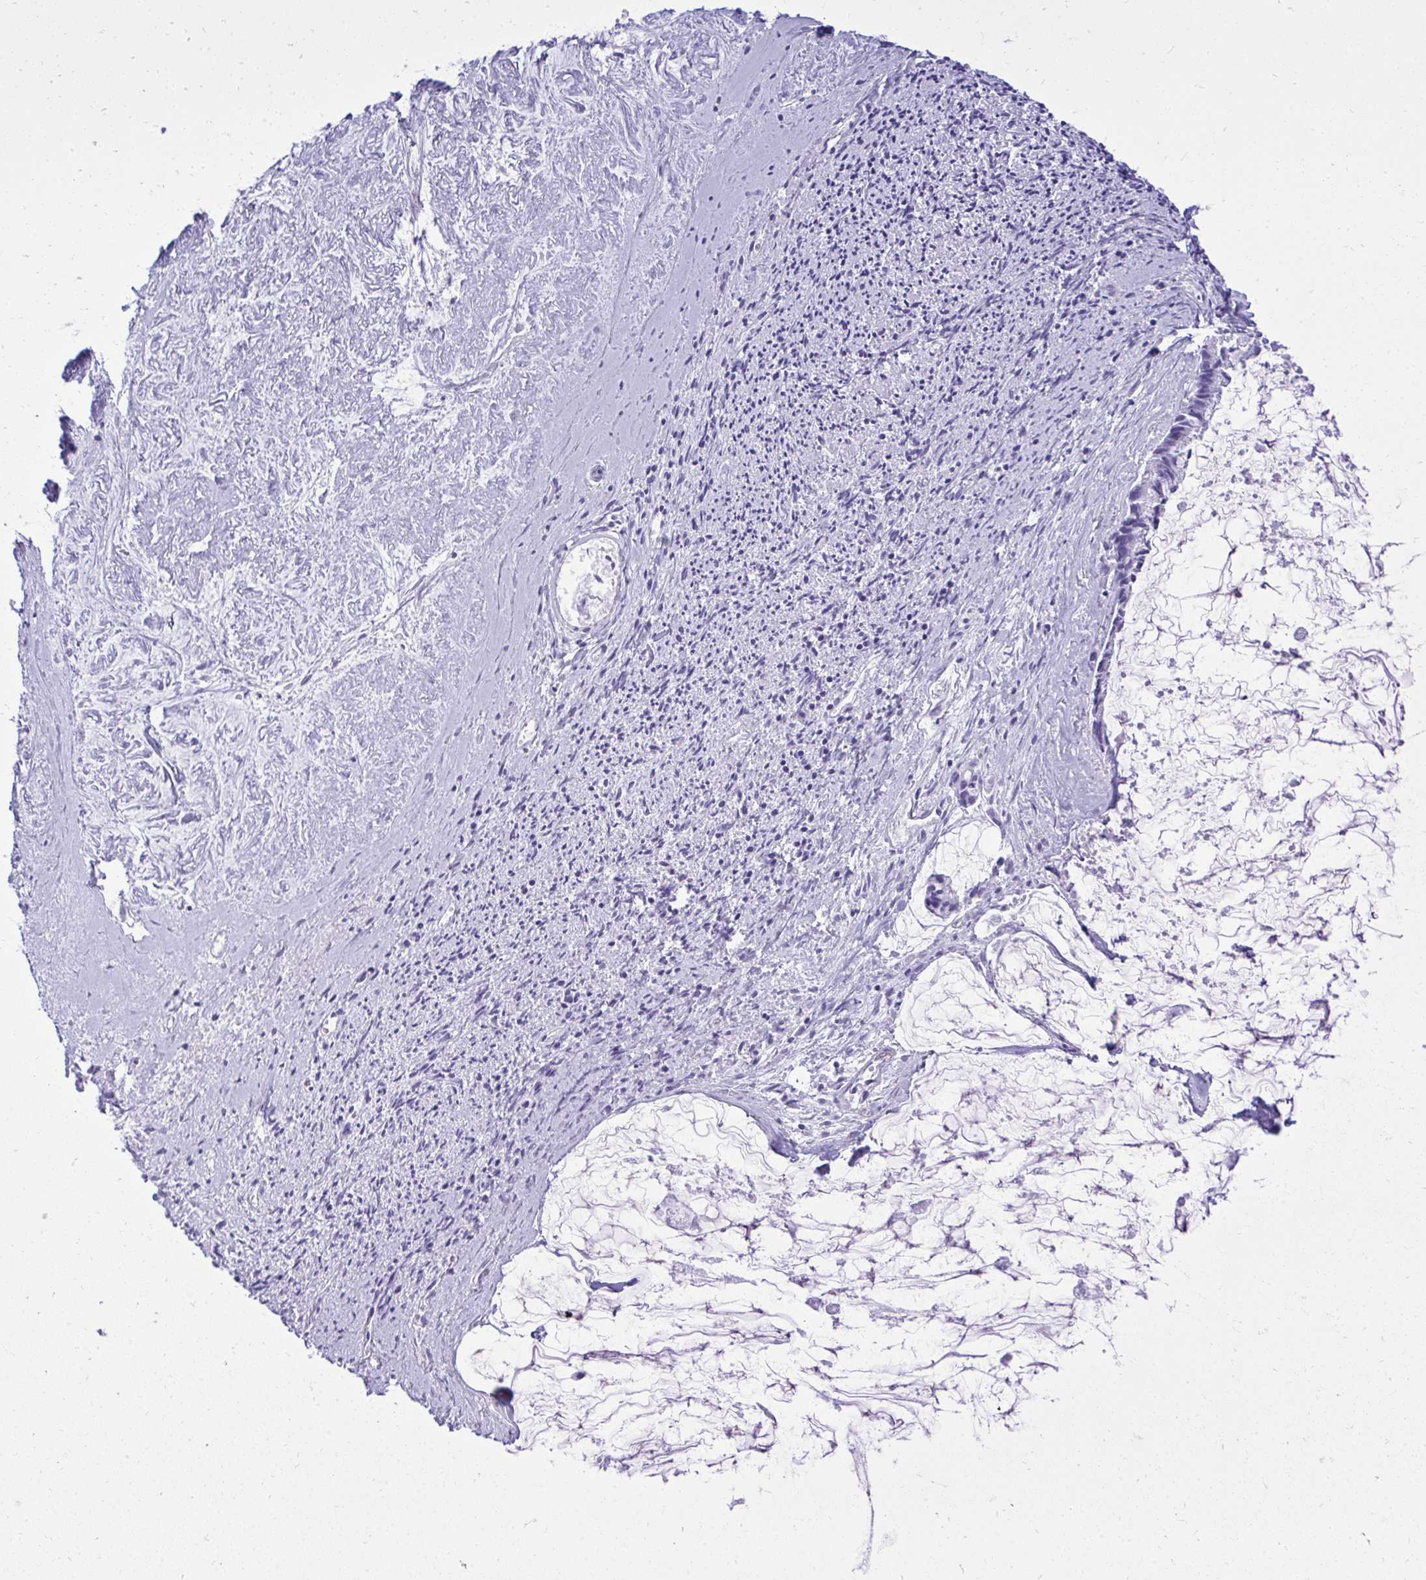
{"staining": {"intensity": "negative", "quantity": "none", "location": "none"}, "tissue": "ovarian cancer", "cell_type": "Tumor cells", "image_type": "cancer", "snomed": [{"axis": "morphology", "description": "Cystadenocarcinoma, mucinous, NOS"}, {"axis": "topography", "description": "Ovary"}], "caption": "Immunohistochemical staining of human ovarian mucinous cystadenocarcinoma shows no significant expression in tumor cells. (DAB (3,3'-diaminobenzidine) IHC, high magnification).", "gene": "PITPNM3", "patient": {"sex": "female", "age": 90}}